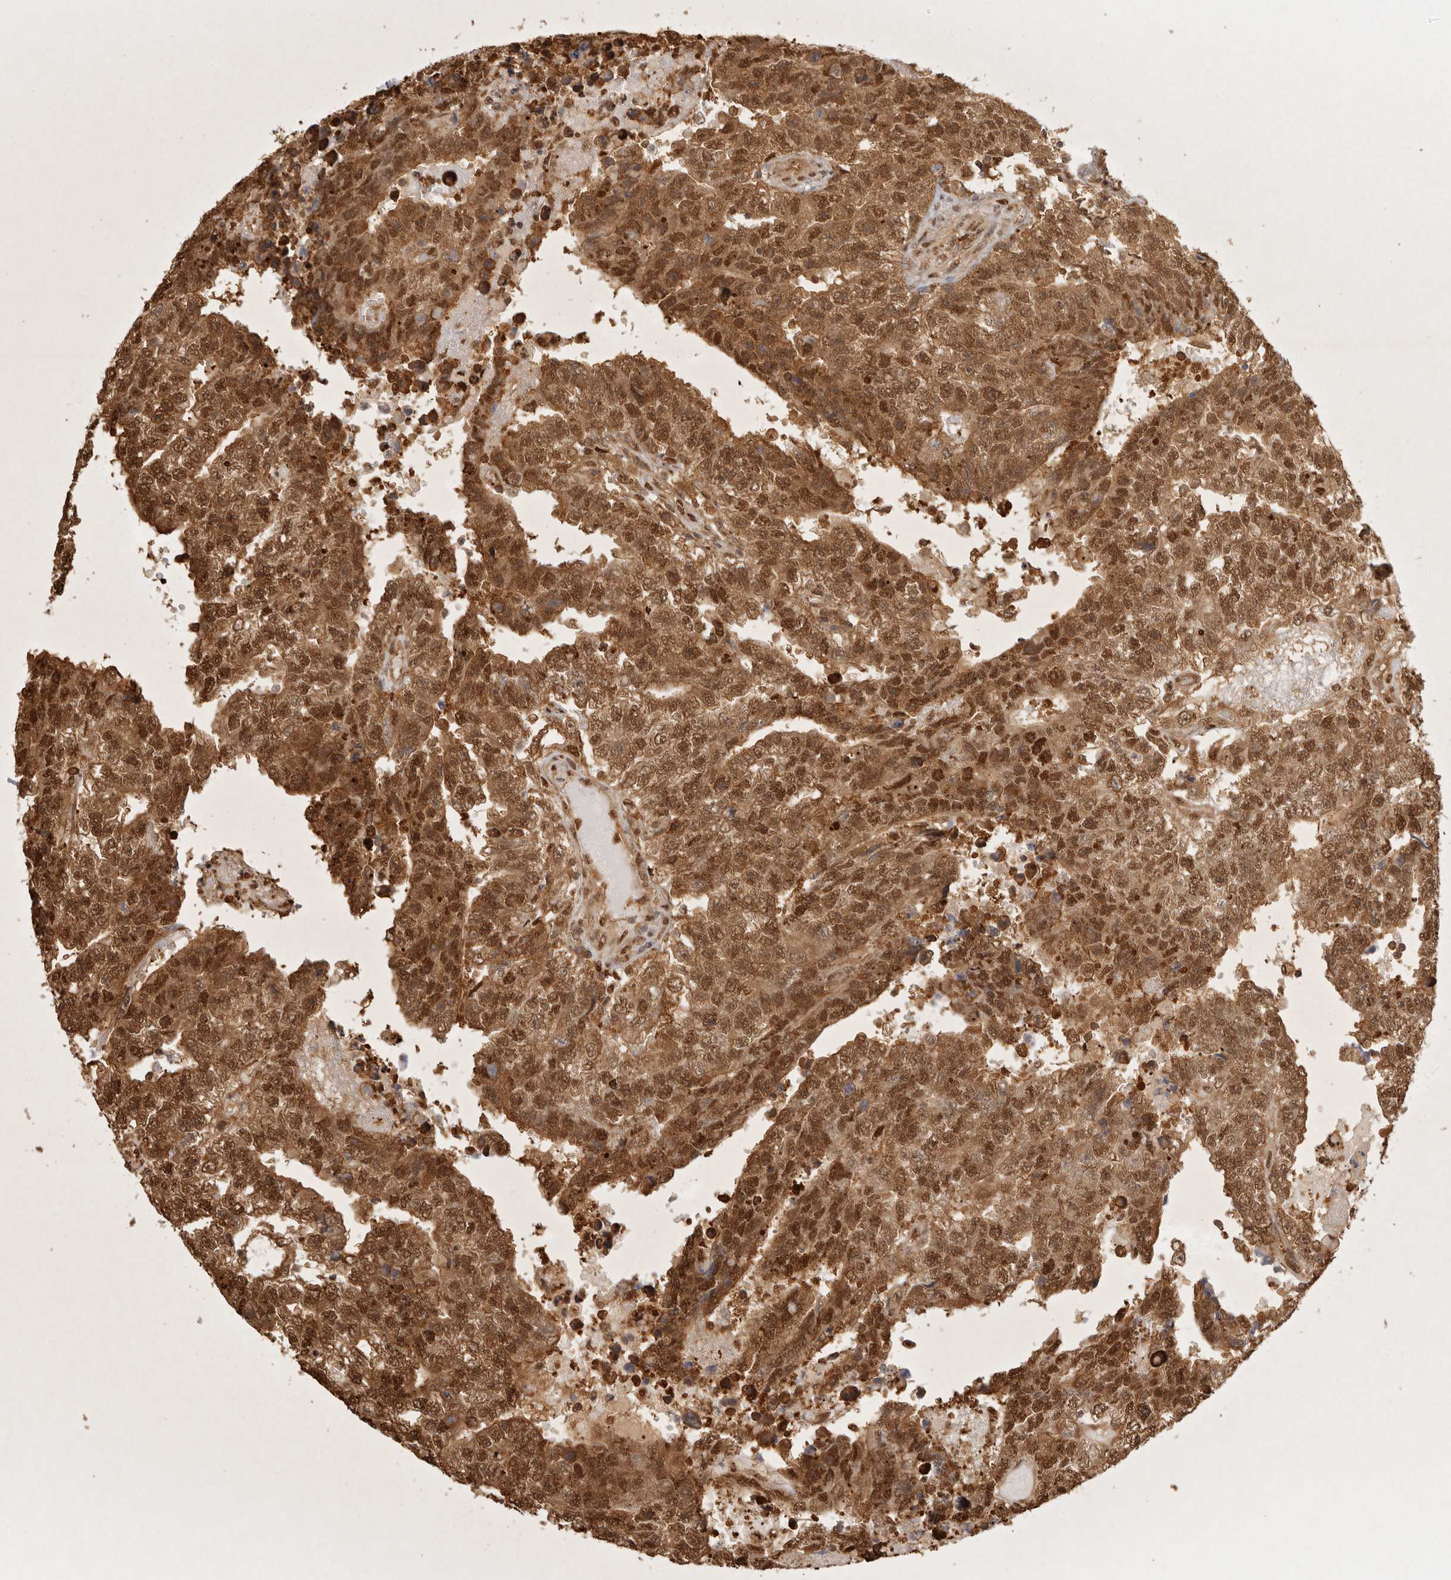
{"staining": {"intensity": "strong", "quantity": ">75%", "location": "cytoplasmic/membranous,nuclear"}, "tissue": "testis cancer", "cell_type": "Tumor cells", "image_type": "cancer", "snomed": [{"axis": "morphology", "description": "Carcinoma, Embryonal, NOS"}, {"axis": "topography", "description": "Testis"}], "caption": "A histopathology image of human testis cancer (embryonal carcinoma) stained for a protein demonstrates strong cytoplasmic/membranous and nuclear brown staining in tumor cells. (DAB IHC, brown staining for protein, blue staining for nuclei).", "gene": "PSMA5", "patient": {"sex": "male", "age": 25}}